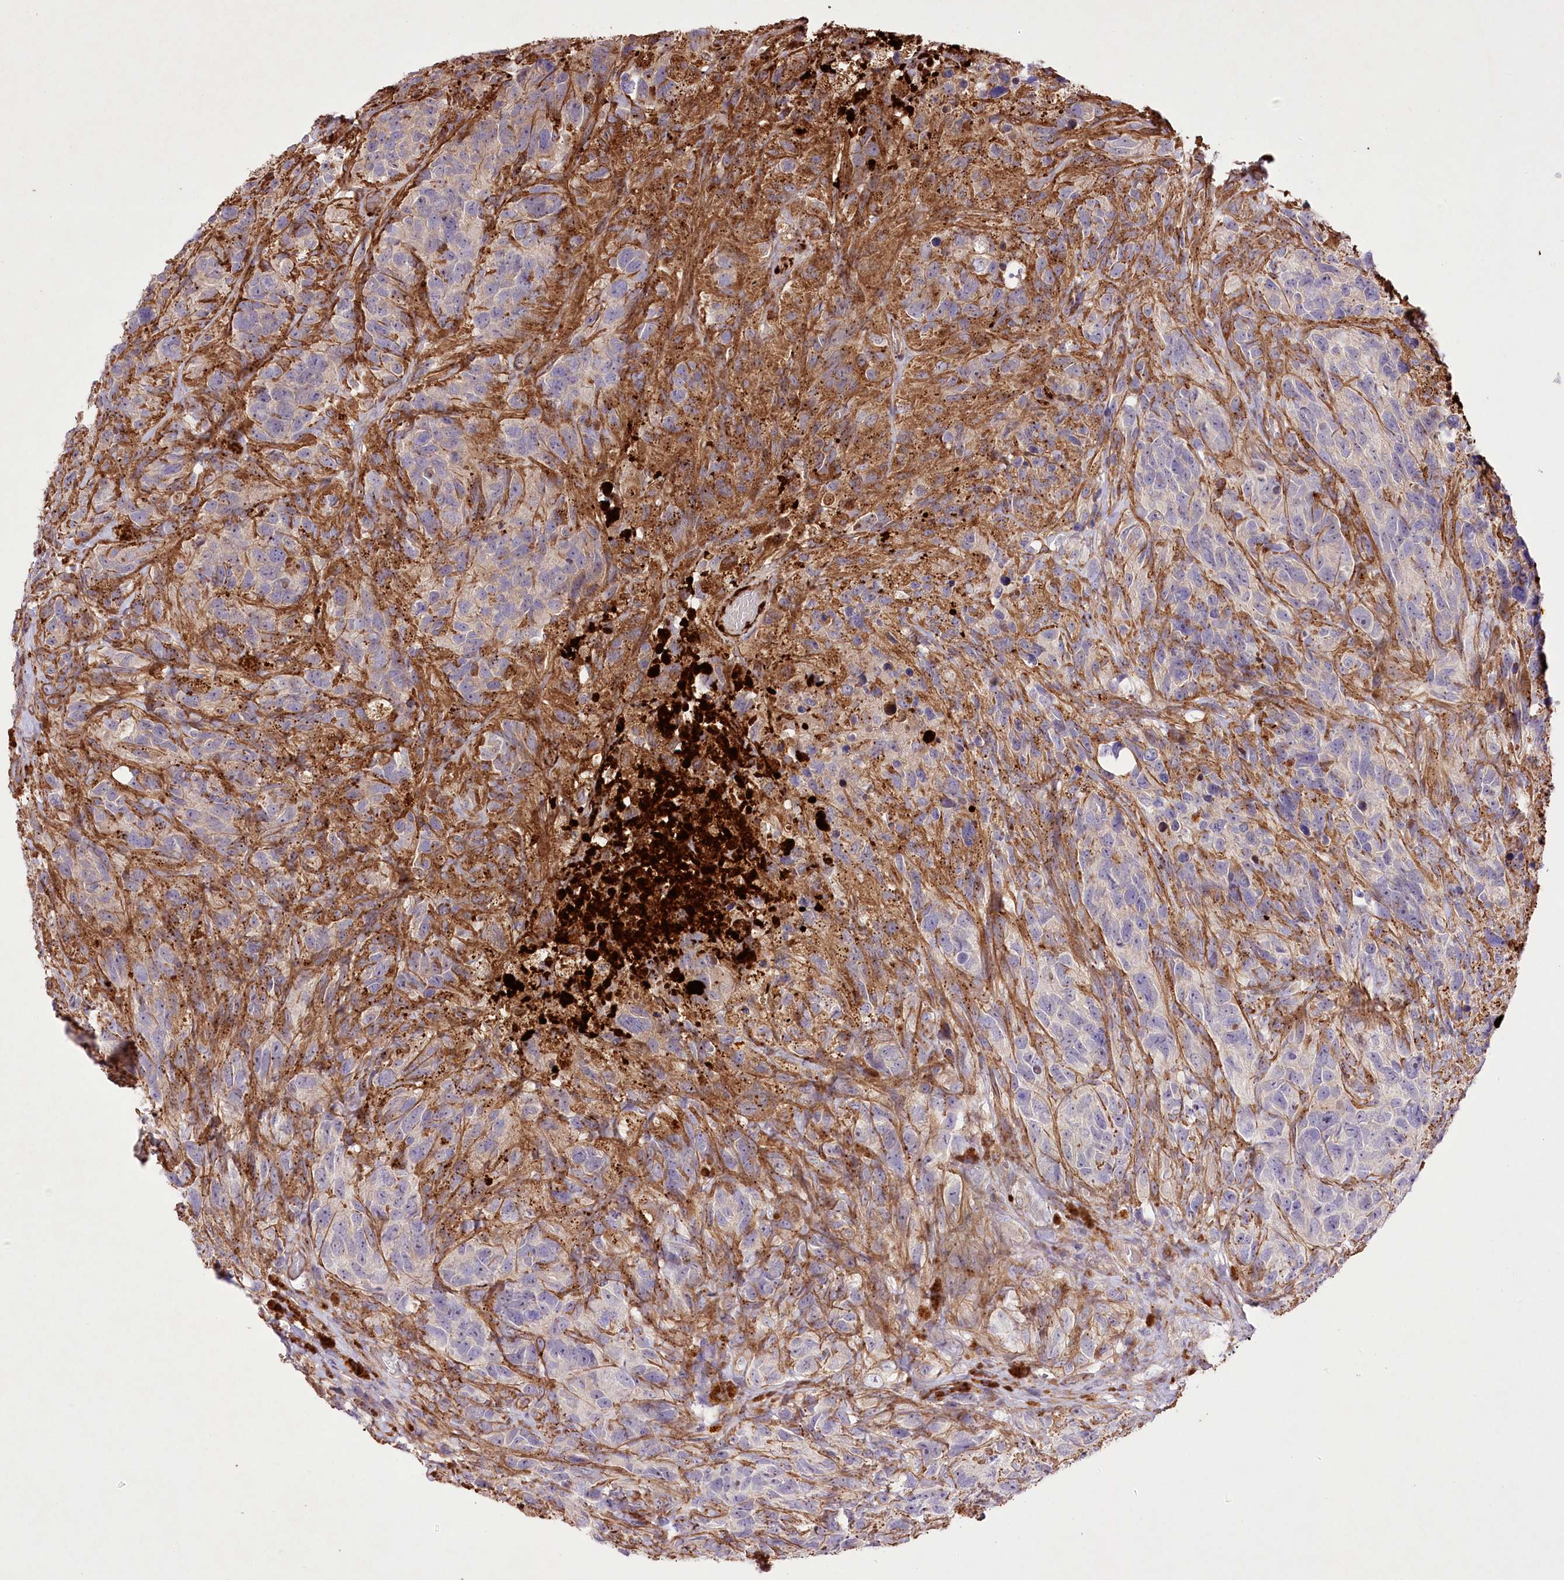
{"staining": {"intensity": "weak", "quantity": "<25%", "location": "cytoplasmic/membranous"}, "tissue": "glioma", "cell_type": "Tumor cells", "image_type": "cancer", "snomed": [{"axis": "morphology", "description": "Glioma, malignant, High grade"}, {"axis": "topography", "description": "Brain"}], "caption": "An immunohistochemistry (IHC) histopathology image of high-grade glioma (malignant) is shown. There is no staining in tumor cells of high-grade glioma (malignant).", "gene": "RNF24", "patient": {"sex": "male", "age": 69}}